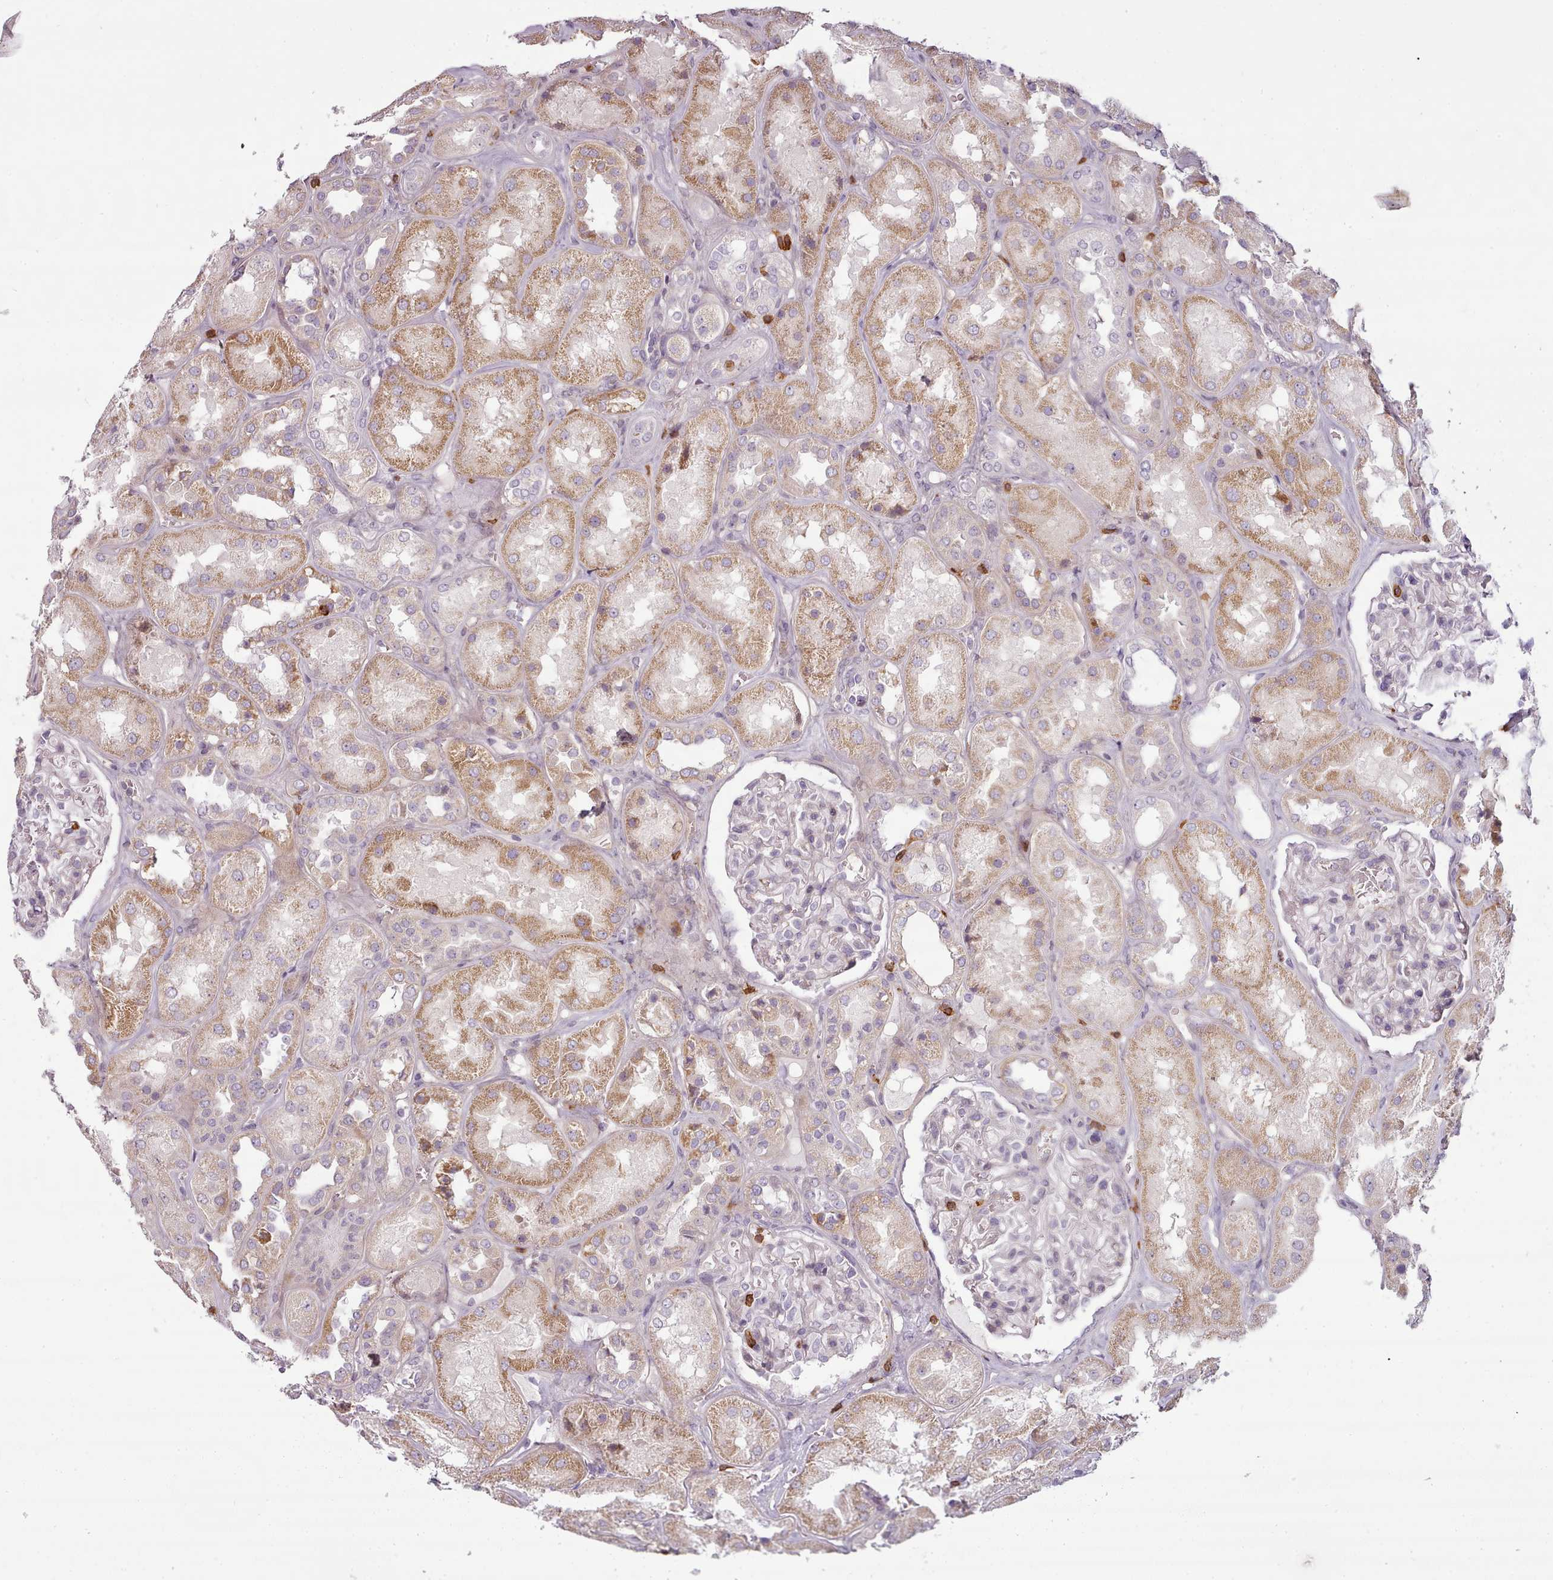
{"staining": {"intensity": "weak", "quantity": "<25%", "location": "cytoplasmic/membranous"}, "tissue": "kidney", "cell_type": "Cells in glomeruli", "image_type": "normal", "snomed": [{"axis": "morphology", "description": "Normal tissue, NOS"}, {"axis": "topography", "description": "Kidney"}], "caption": "IHC of unremarkable kidney exhibits no staining in cells in glomeruli.", "gene": "ZNF583", "patient": {"sex": "male", "age": 70}}